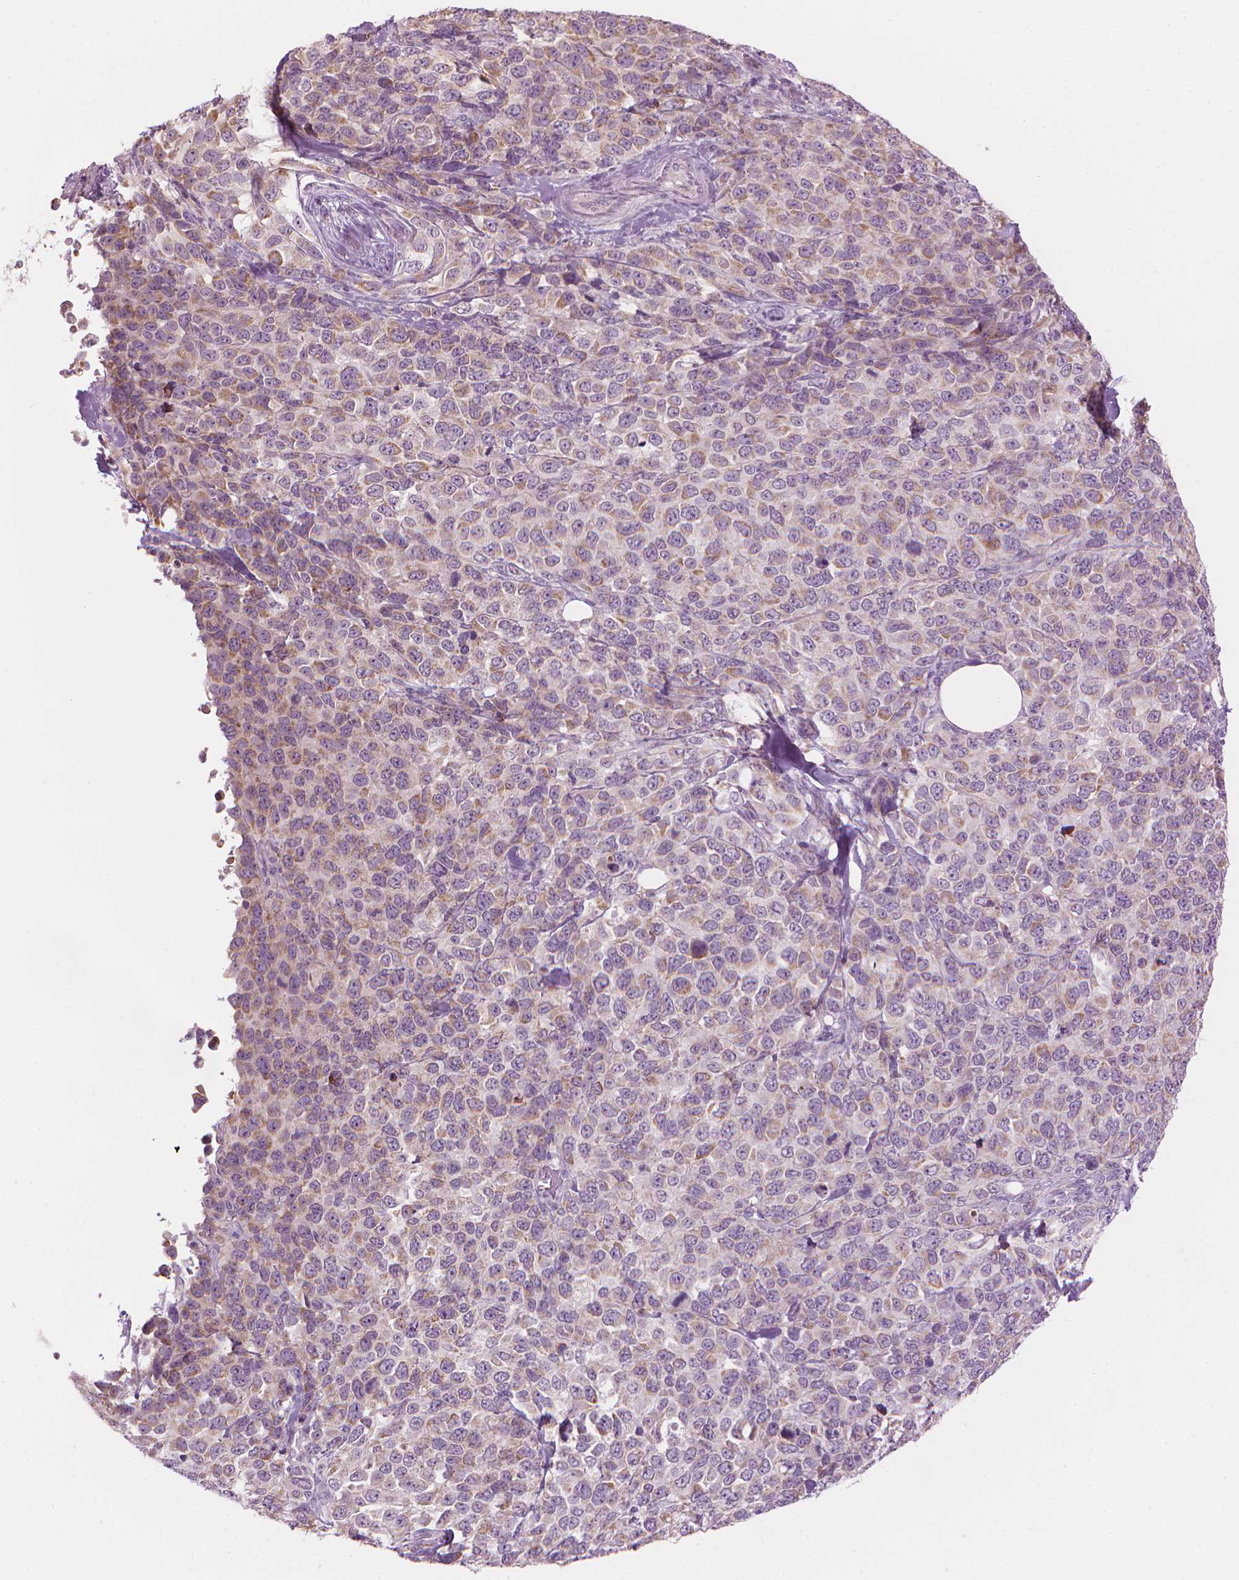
{"staining": {"intensity": "weak", "quantity": "25%-75%", "location": "cytoplasmic/membranous"}, "tissue": "melanoma", "cell_type": "Tumor cells", "image_type": "cancer", "snomed": [{"axis": "morphology", "description": "Malignant melanoma, Metastatic site"}, {"axis": "topography", "description": "Skin"}], "caption": "A high-resolution histopathology image shows immunohistochemistry (IHC) staining of melanoma, which shows weak cytoplasmic/membranous staining in approximately 25%-75% of tumor cells. (DAB (3,3'-diaminobenzidine) = brown stain, brightfield microscopy at high magnification).", "gene": "CFAP126", "patient": {"sex": "male", "age": 84}}